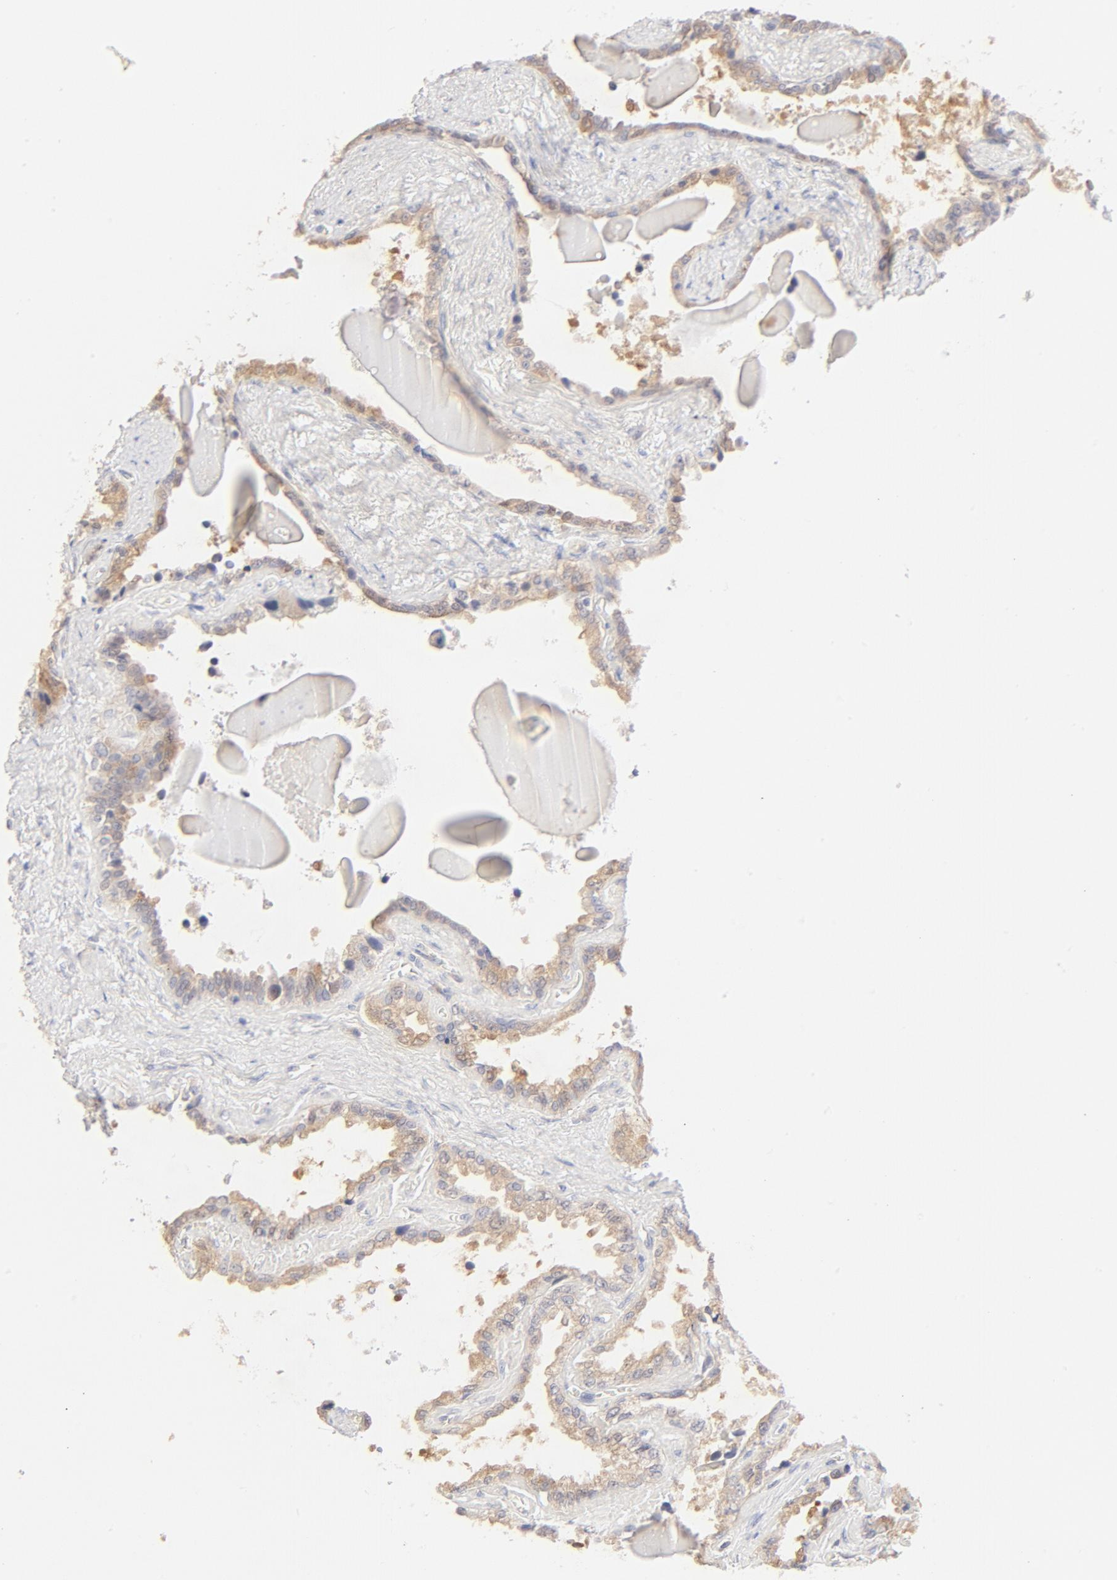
{"staining": {"intensity": "moderate", "quantity": "25%-75%", "location": "cytoplasmic/membranous"}, "tissue": "seminal vesicle", "cell_type": "Glandular cells", "image_type": "normal", "snomed": [{"axis": "morphology", "description": "Normal tissue, NOS"}, {"axis": "morphology", "description": "Inflammation, NOS"}, {"axis": "topography", "description": "Urinary bladder"}, {"axis": "topography", "description": "Prostate"}, {"axis": "topography", "description": "Seminal veicle"}], "caption": "Protein expression by IHC displays moderate cytoplasmic/membranous positivity in about 25%-75% of glandular cells in unremarkable seminal vesicle.", "gene": "NKX2", "patient": {"sex": "male", "age": 82}}